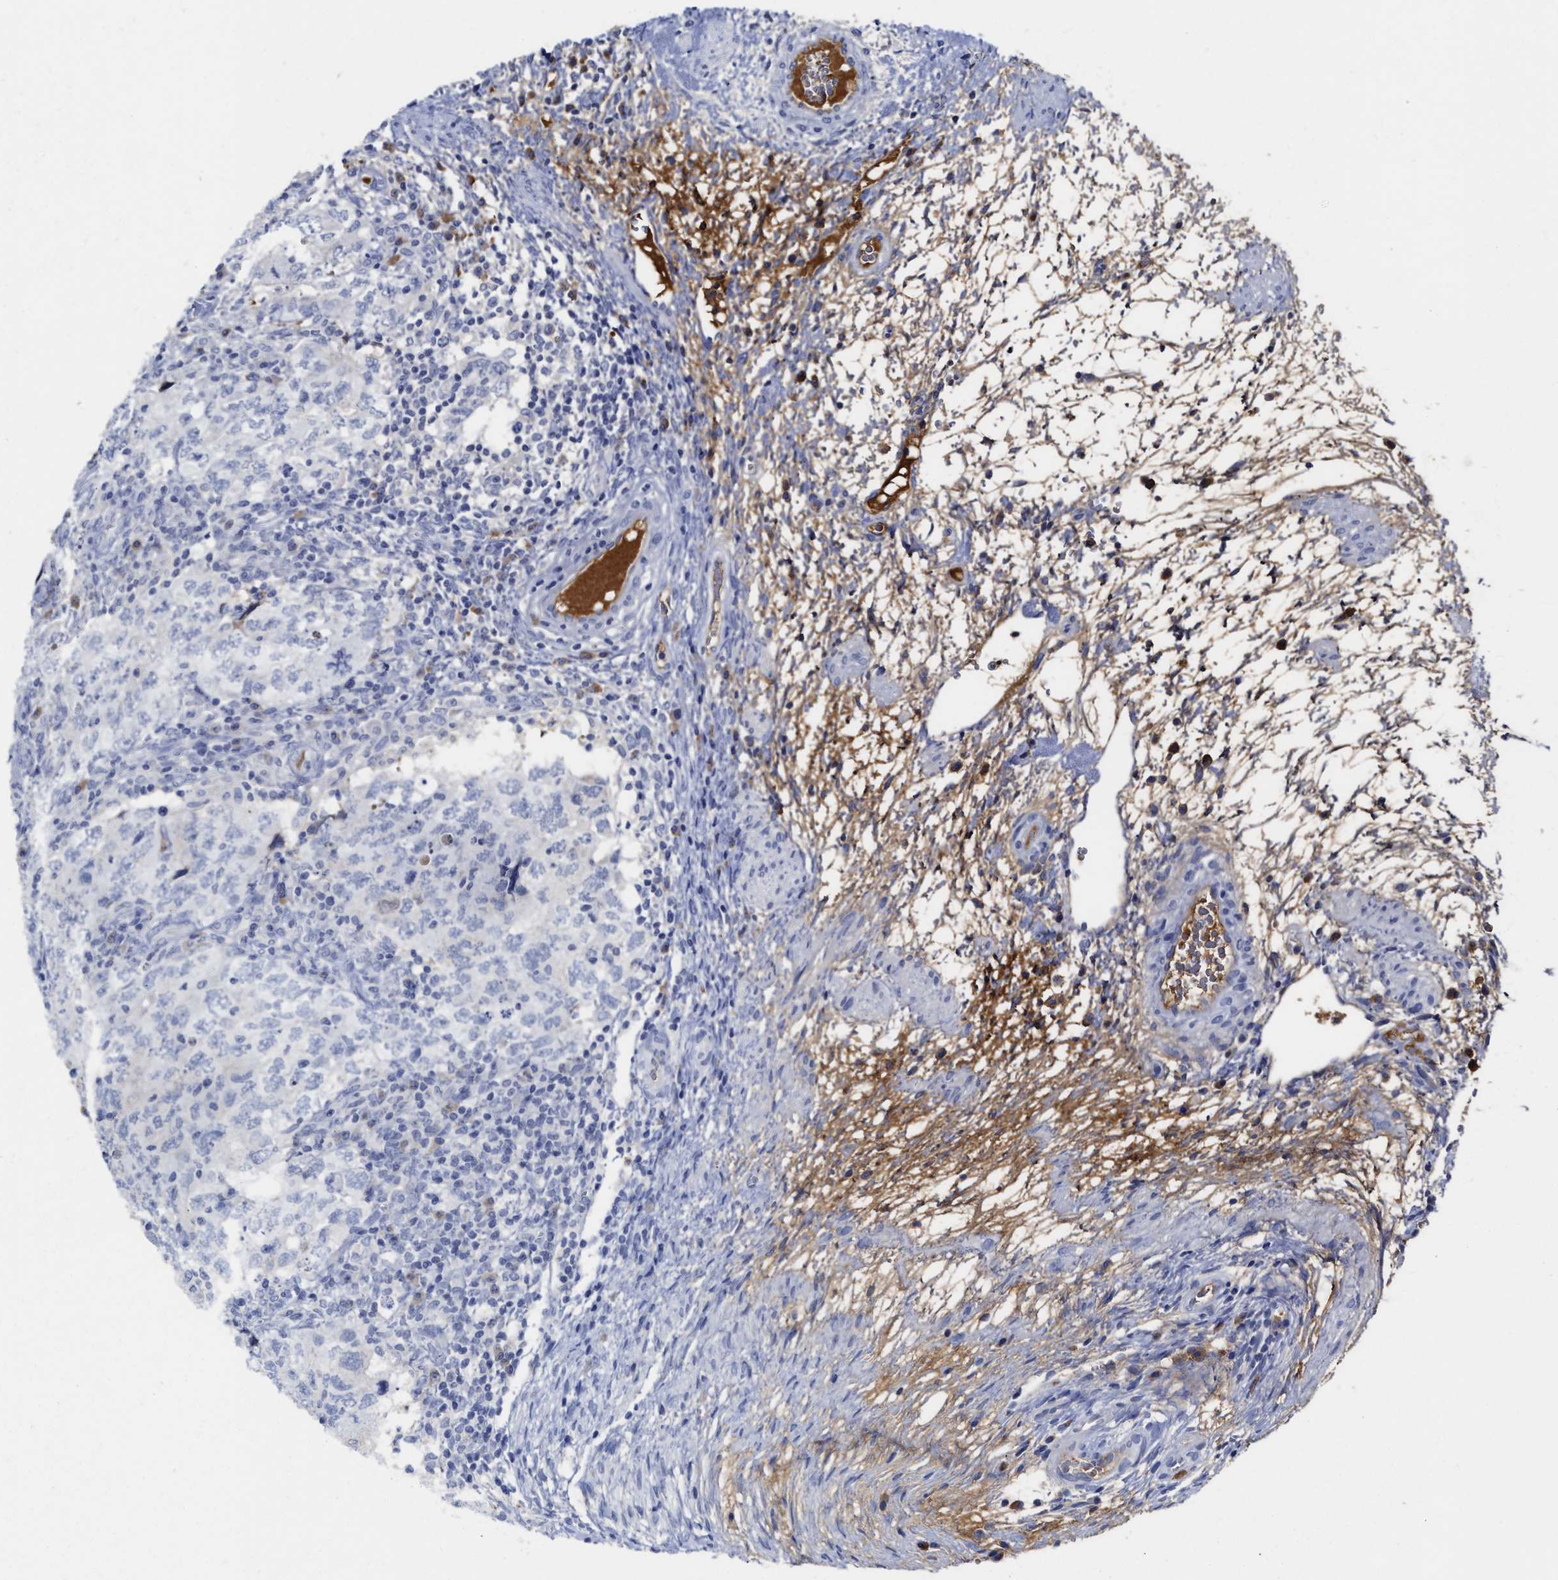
{"staining": {"intensity": "negative", "quantity": "none", "location": "none"}, "tissue": "testis cancer", "cell_type": "Tumor cells", "image_type": "cancer", "snomed": [{"axis": "morphology", "description": "Carcinoma, Embryonal, NOS"}, {"axis": "topography", "description": "Testis"}], "caption": "IHC of human testis cancer displays no staining in tumor cells.", "gene": "C2", "patient": {"sex": "male", "age": 26}}